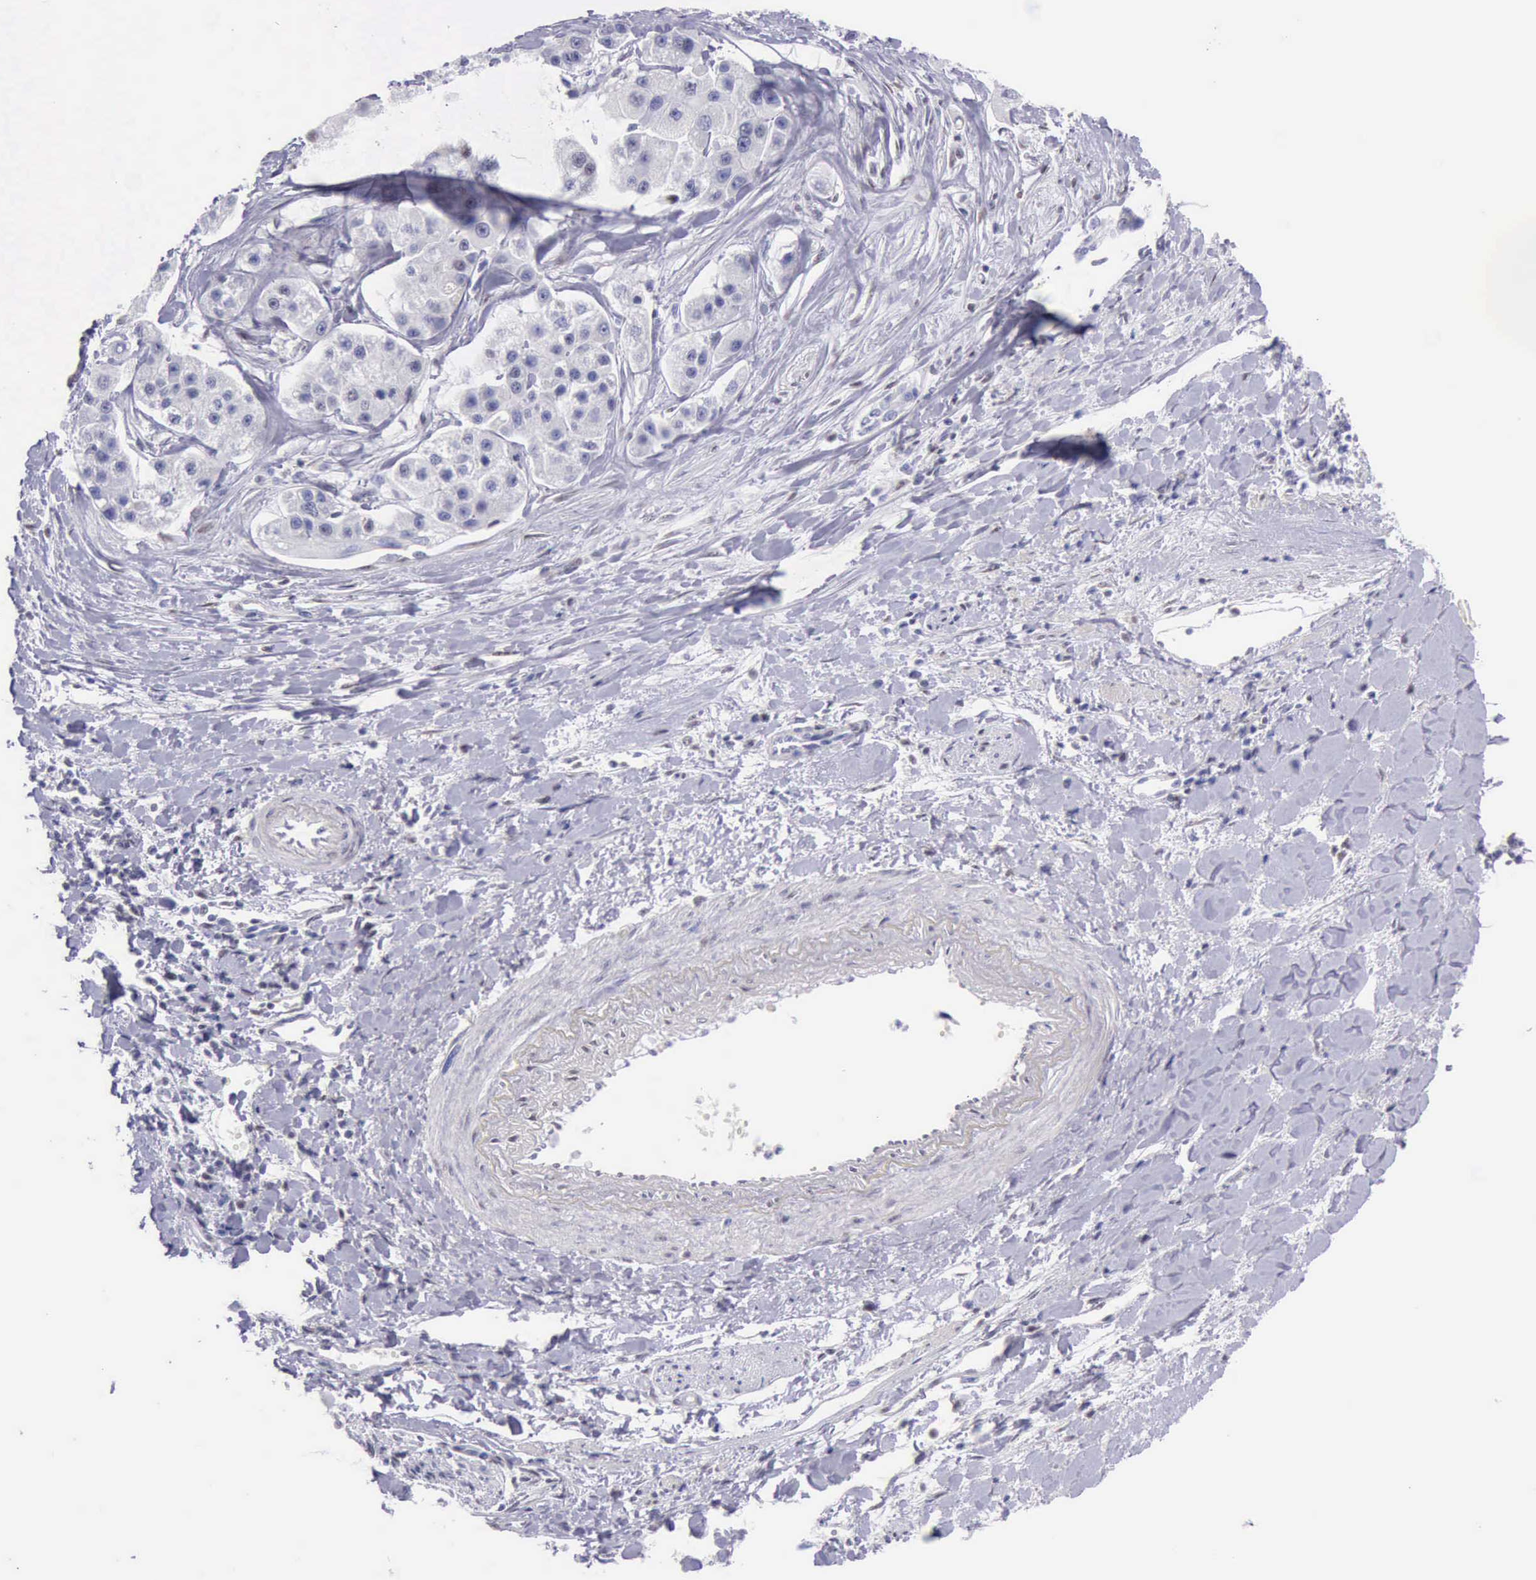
{"staining": {"intensity": "negative", "quantity": "none", "location": "none"}, "tissue": "liver cancer", "cell_type": "Tumor cells", "image_type": "cancer", "snomed": [{"axis": "morphology", "description": "Carcinoma, Hepatocellular, NOS"}, {"axis": "topography", "description": "Liver"}], "caption": "Immunohistochemistry histopathology image of neoplastic tissue: human liver hepatocellular carcinoma stained with DAB (3,3'-diaminobenzidine) shows no significant protein positivity in tumor cells. (Stains: DAB (3,3'-diaminobenzidine) IHC with hematoxylin counter stain, Microscopy: brightfield microscopy at high magnification).", "gene": "EP300", "patient": {"sex": "female", "age": 85}}